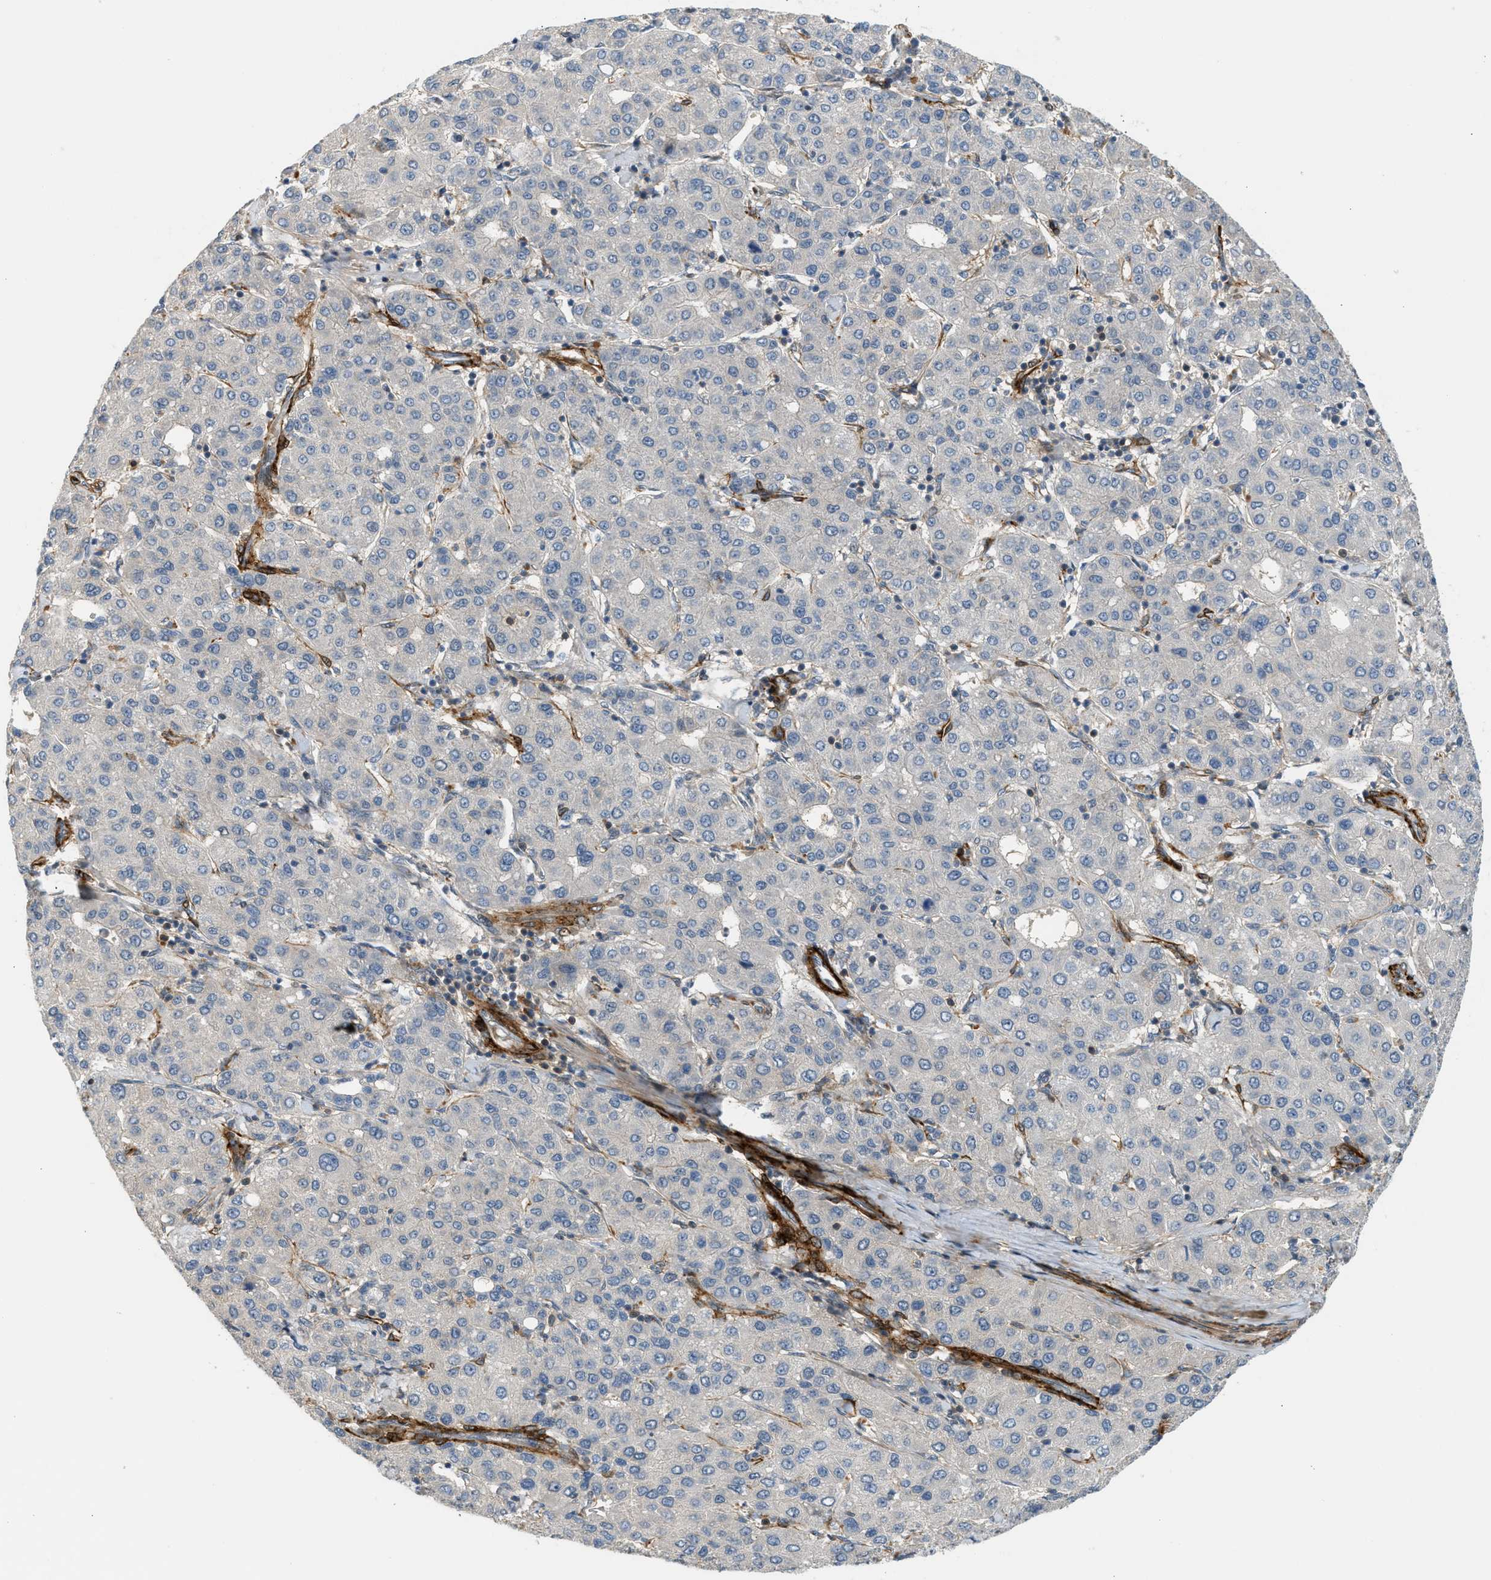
{"staining": {"intensity": "negative", "quantity": "none", "location": "none"}, "tissue": "liver cancer", "cell_type": "Tumor cells", "image_type": "cancer", "snomed": [{"axis": "morphology", "description": "Carcinoma, Hepatocellular, NOS"}, {"axis": "topography", "description": "Liver"}], "caption": "Photomicrograph shows no significant protein positivity in tumor cells of liver cancer (hepatocellular carcinoma).", "gene": "EDNRA", "patient": {"sex": "male", "age": 65}}